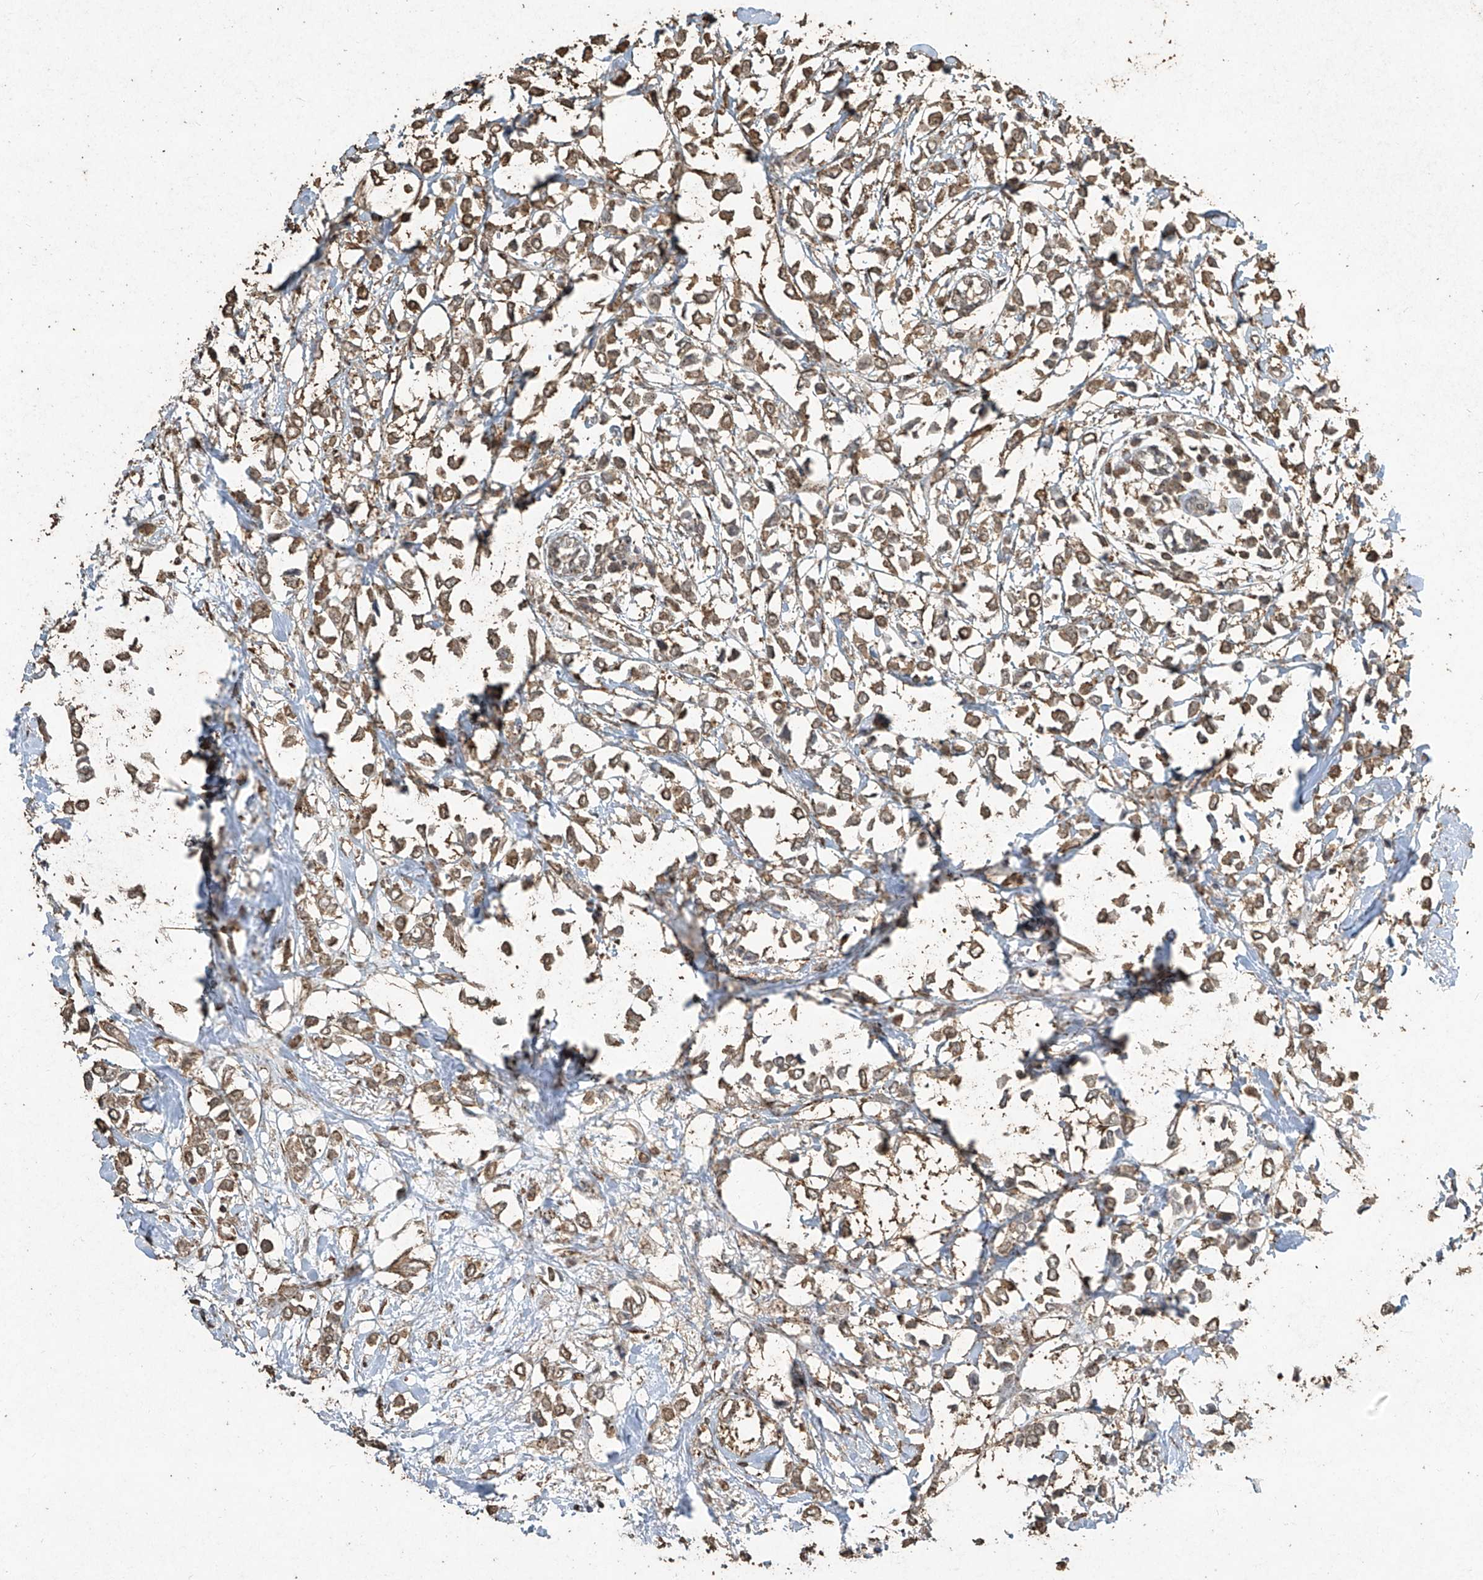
{"staining": {"intensity": "moderate", "quantity": ">75%", "location": "cytoplasmic/membranous"}, "tissue": "breast cancer", "cell_type": "Tumor cells", "image_type": "cancer", "snomed": [{"axis": "morphology", "description": "Lobular carcinoma"}, {"axis": "topography", "description": "Breast"}], "caption": "A brown stain shows moderate cytoplasmic/membranous positivity of a protein in breast cancer (lobular carcinoma) tumor cells.", "gene": "ERBB3", "patient": {"sex": "female", "age": 51}}